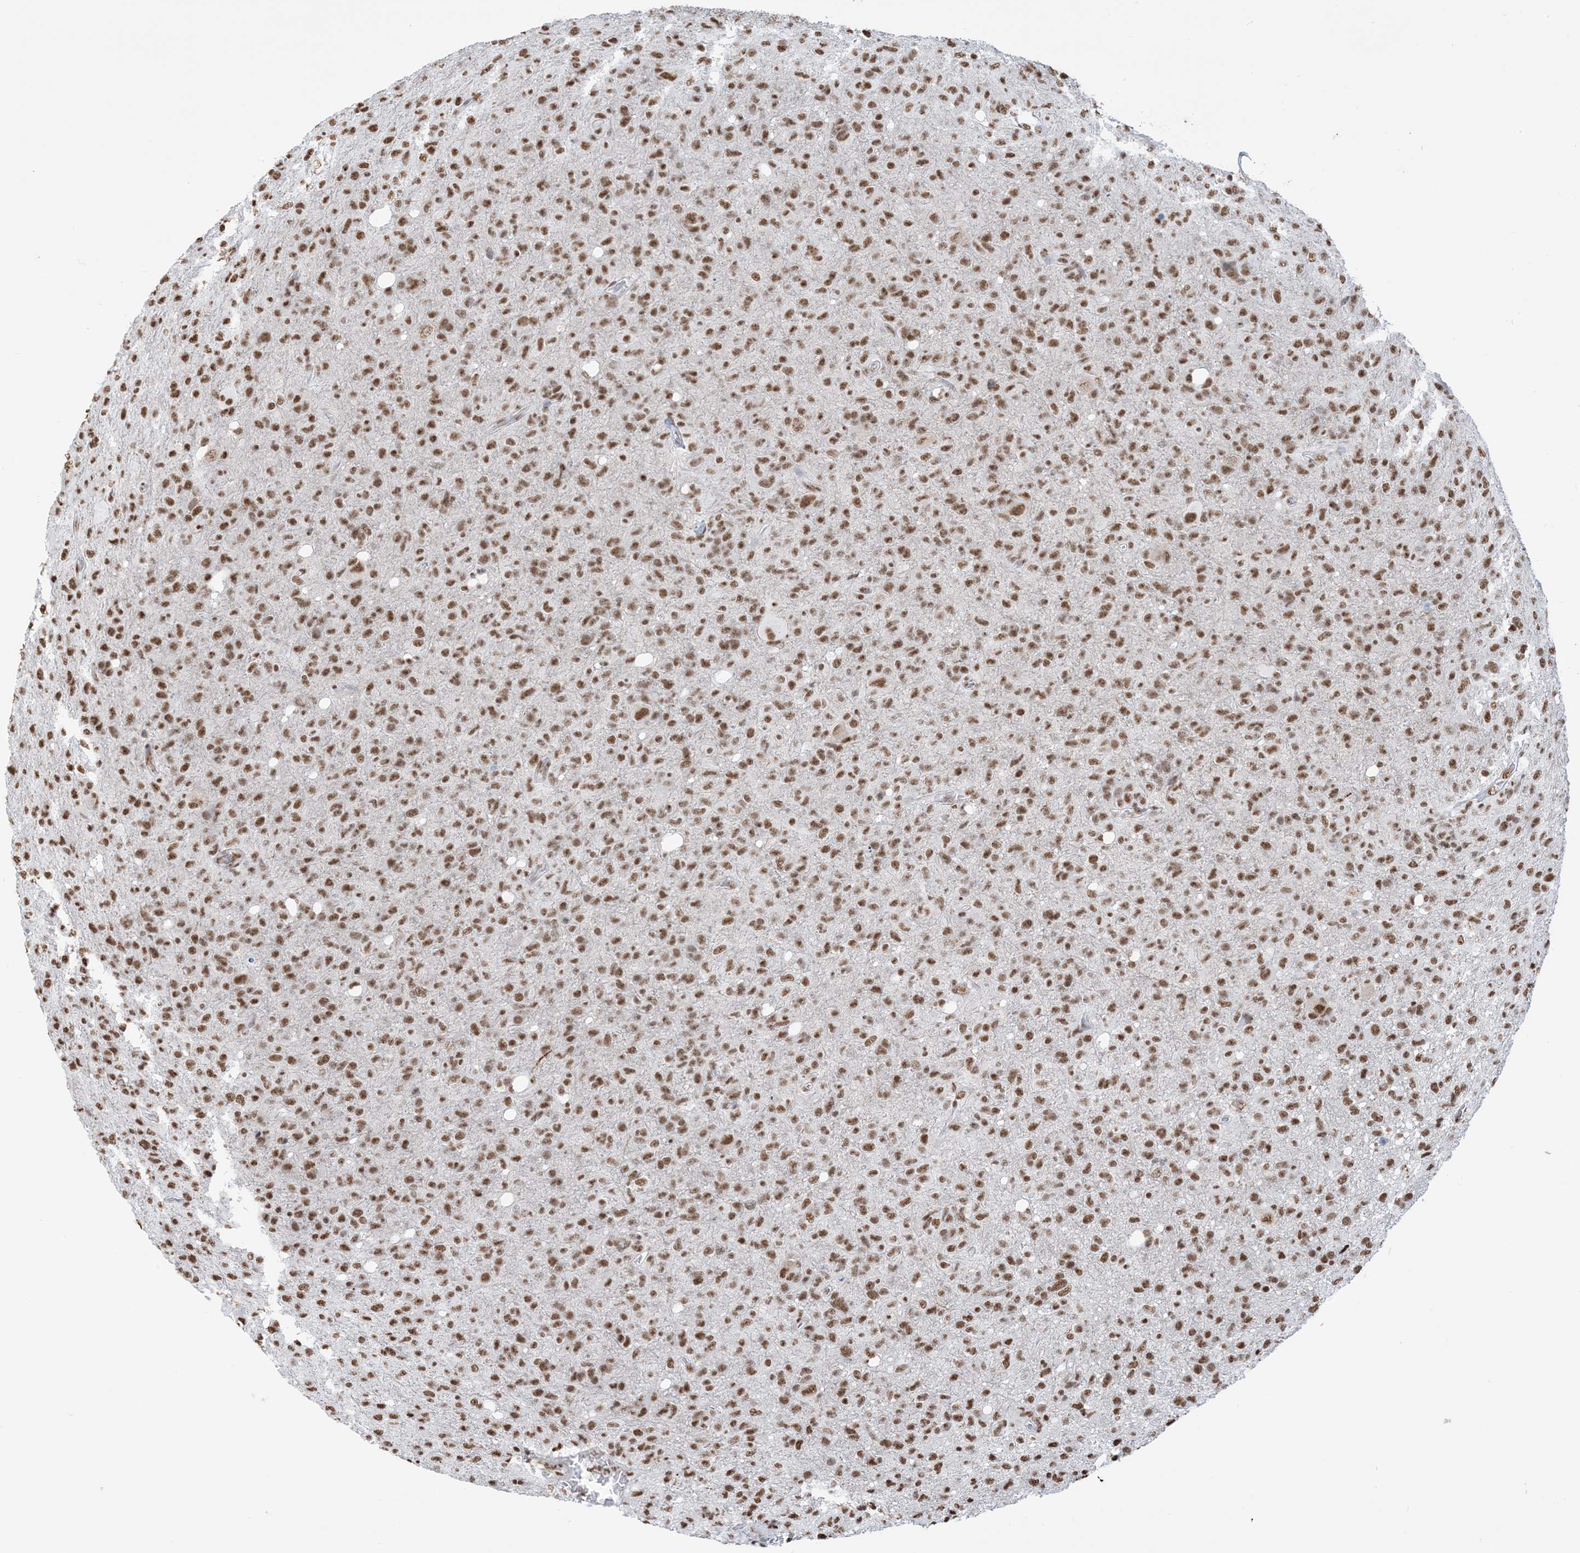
{"staining": {"intensity": "moderate", "quantity": ">75%", "location": "nuclear"}, "tissue": "glioma", "cell_type": "Tumor cells", "image_type": "cancer", "snomed": [{"axis": "morphology", "description": "Glioma, malignant, High grade"}, {"axis": "topography", "description": "Brain"}], "caption": "A histopathology image of high-grade glioma (malignant) stained for a protein demonstrates moderate nuclear brown staining in tumor cells.", "gene": "ZNF792", "patient": {"sex": "female", "age": 57}}